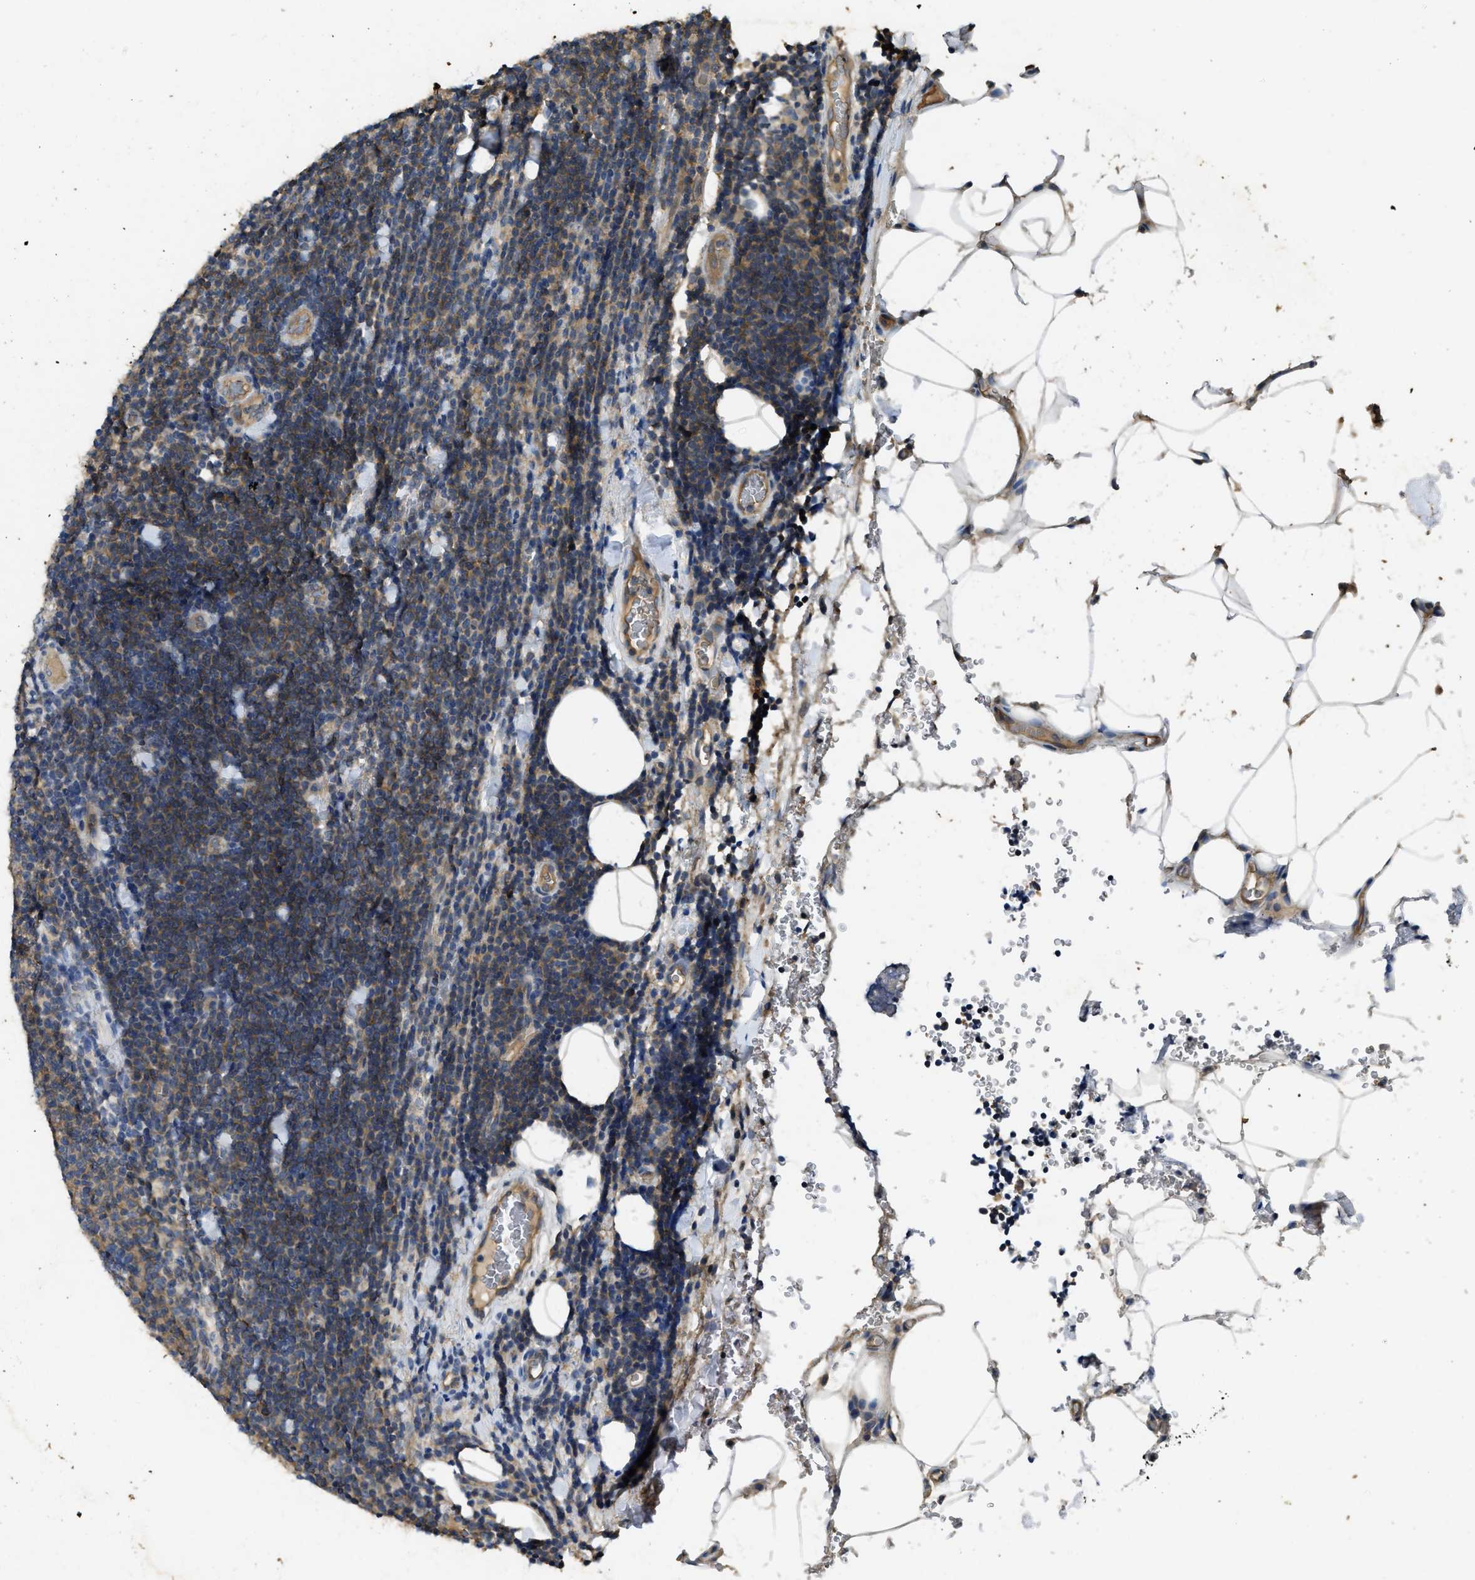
{"staining": {"intensity": "weak", "quantity": ">75%", "location": "cytoplasmic/membranous"}, "tissue": "lymphoma", "cell_type": "Tumor cells", "image_type": "cancer", "snomed": [{"axis": "morphology", "description": "Malignant lymphoma, non-Hodgkin's type, Low grade"}, {"axis": "topography", "description": "Lymph node"}], "caption": "Protein staining reveals weak cytoplasmic/membranous expression in about >75% of tumor cells in lymphoma. (Stains: DAB in brown, nuclei in blue, Microscopy: brightfield microscopy at high magnification).", "gene": "PPP3CA", "patient": {"sex": "male", "age": 66}}